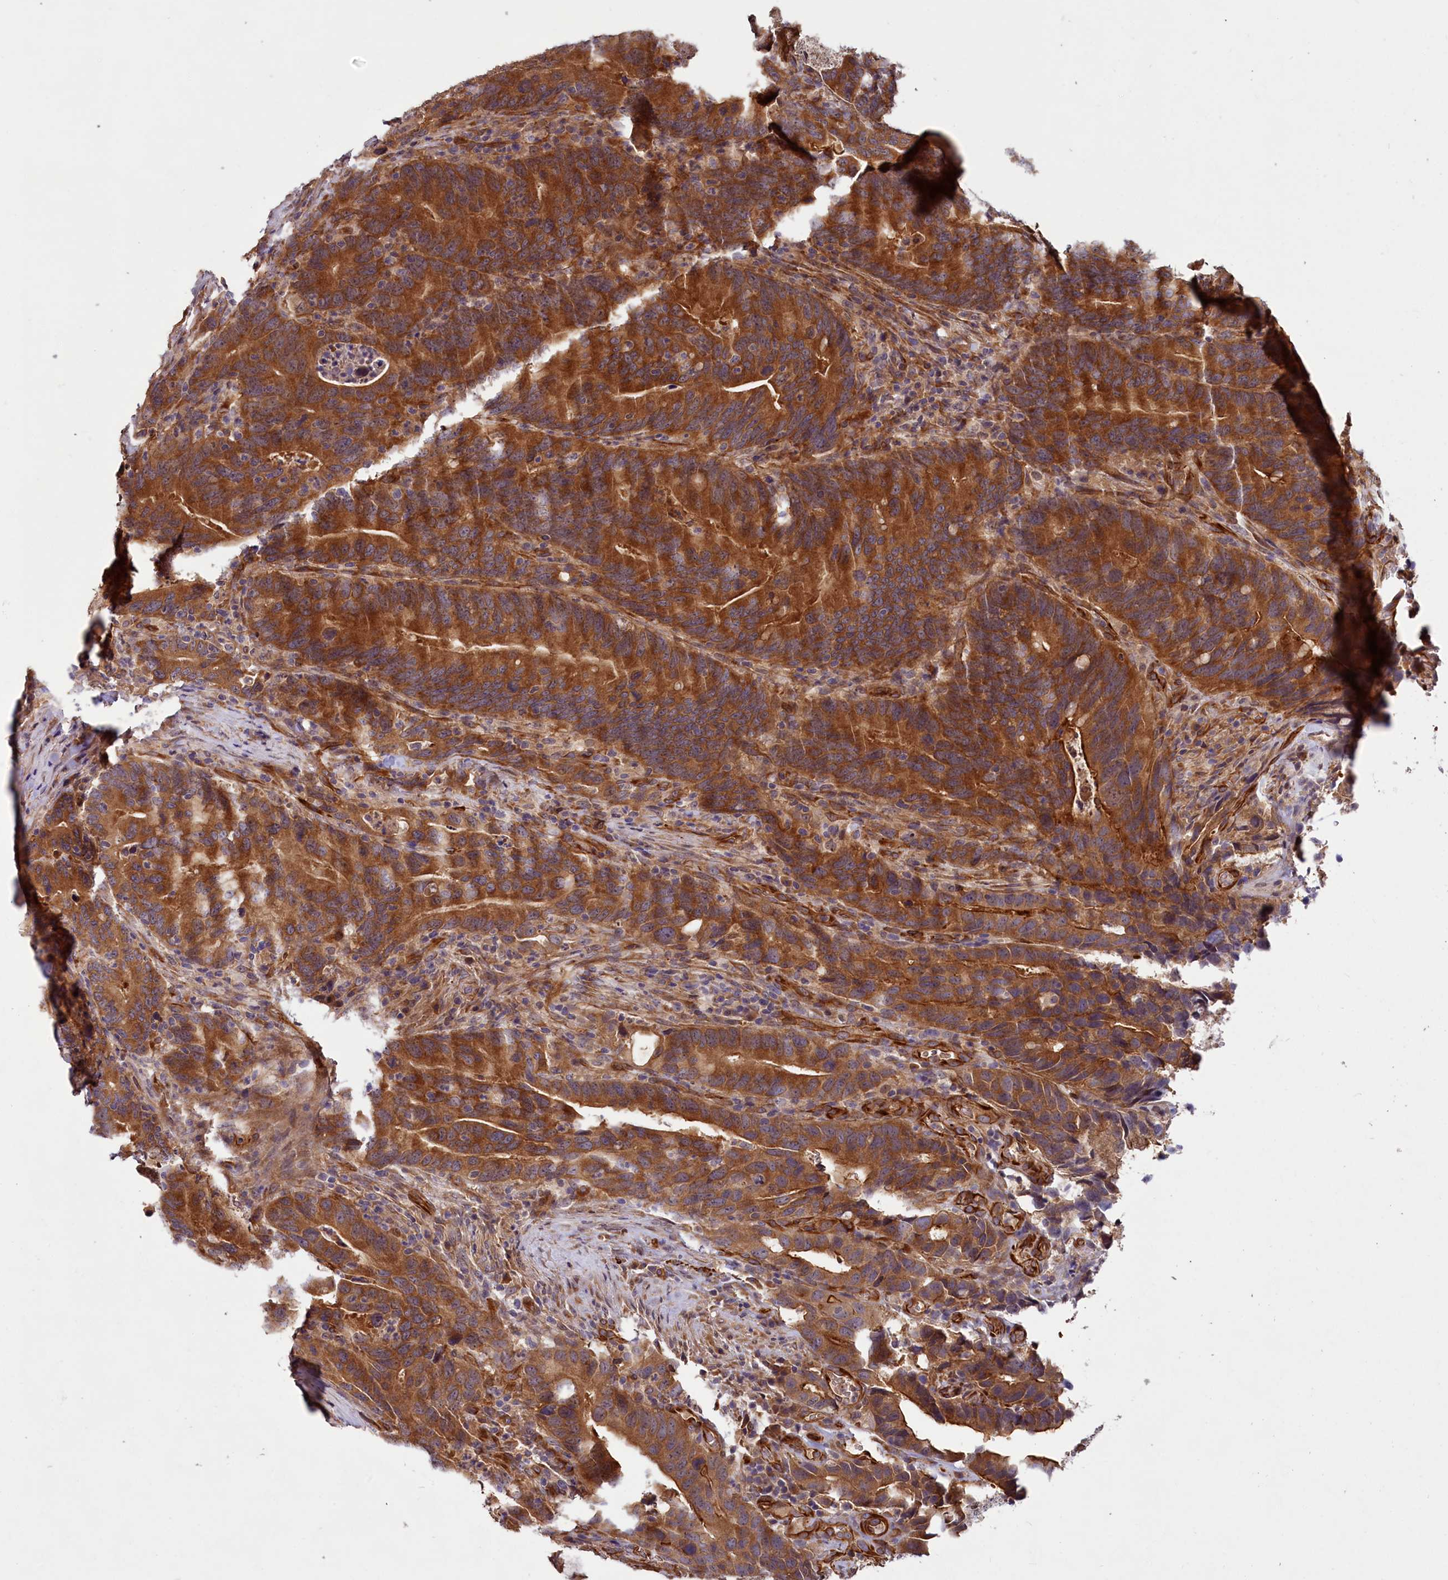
{"staining": {"intensity": "strong", "quantity": ">75%", "location": "cytoplasmic/membranous"}, "tissue": "colorectal cancer", "cell_type": "Tumor cells", "image_type": "cancer", "snomed": [{"axis": "morphology", "description": "Adenocarcinoma, NOS"}, {"axis": "topography", "description": "Colon"}], "caption": "Immunohistochemical staining of adenocarcinoma (colorectal) demonstrates high levels of strong cytoplasmic/membranous protein expression in about >75% of tumor cells.", "gene": "PKN2", "patient": {"sex": "female", "age": 66}}